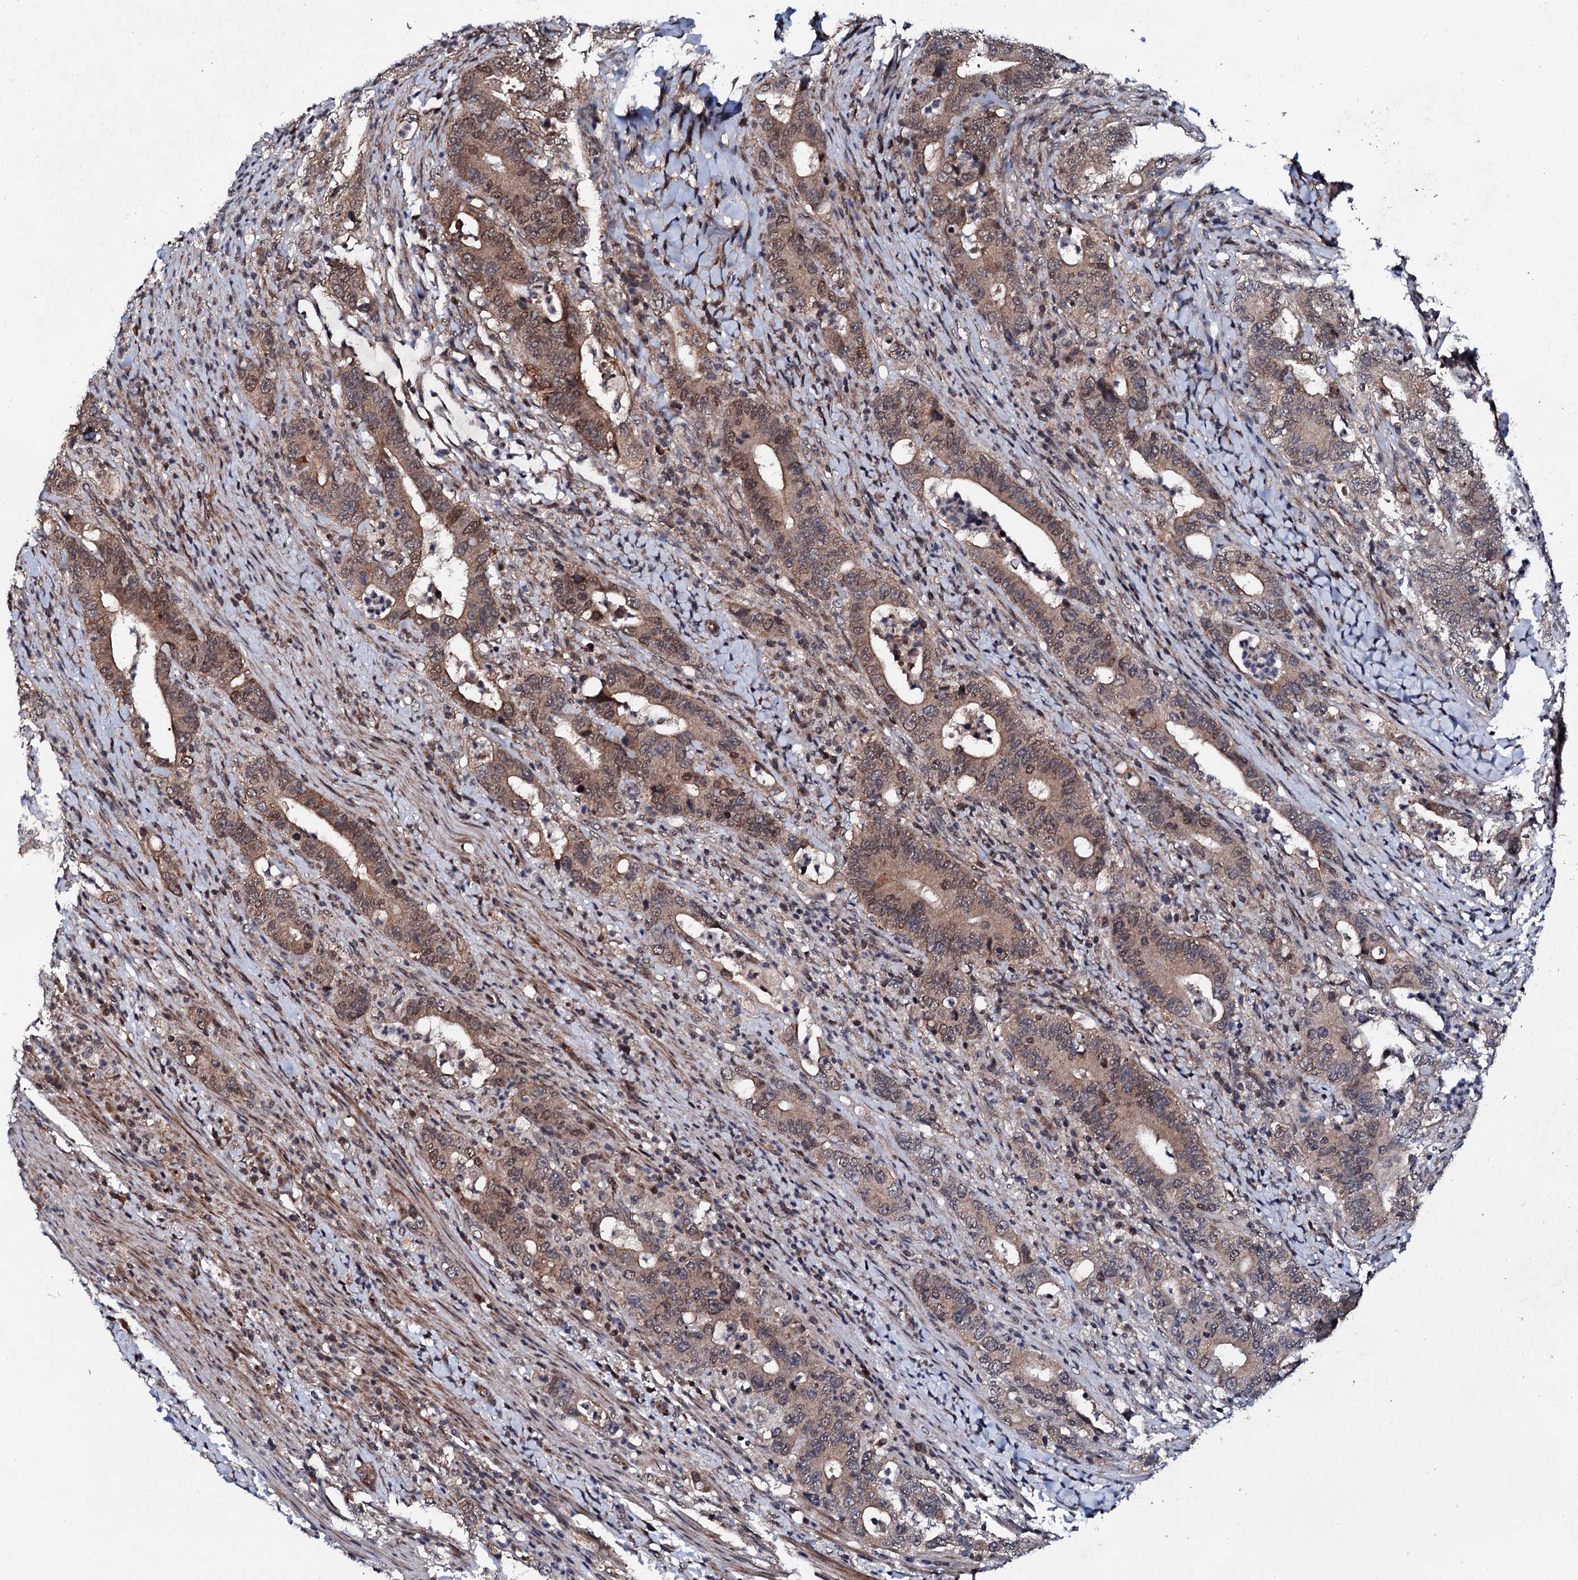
{"staining": {"intensity": "weak", "quantity": "25%-75%", "location": "cytoplasmic/membranous,nuclear"}, "tissue": "colorectal cancer", "cell_type": "Tumor cells", "image_type": "cancer", "snomed": [{"axis": "morphology", "description": "Adenocarcinoma, NOS"}, {"axis": "topography", "description": "Colon"}], "caption": "Weak cytoplasmic/membranous and nuclear positivity is present in approximately 25%-75% of tumor cells in adenocarcinoma (colorectal).", "gene": "FAM111A", "patient": {"sex": "female", "age": 75}}